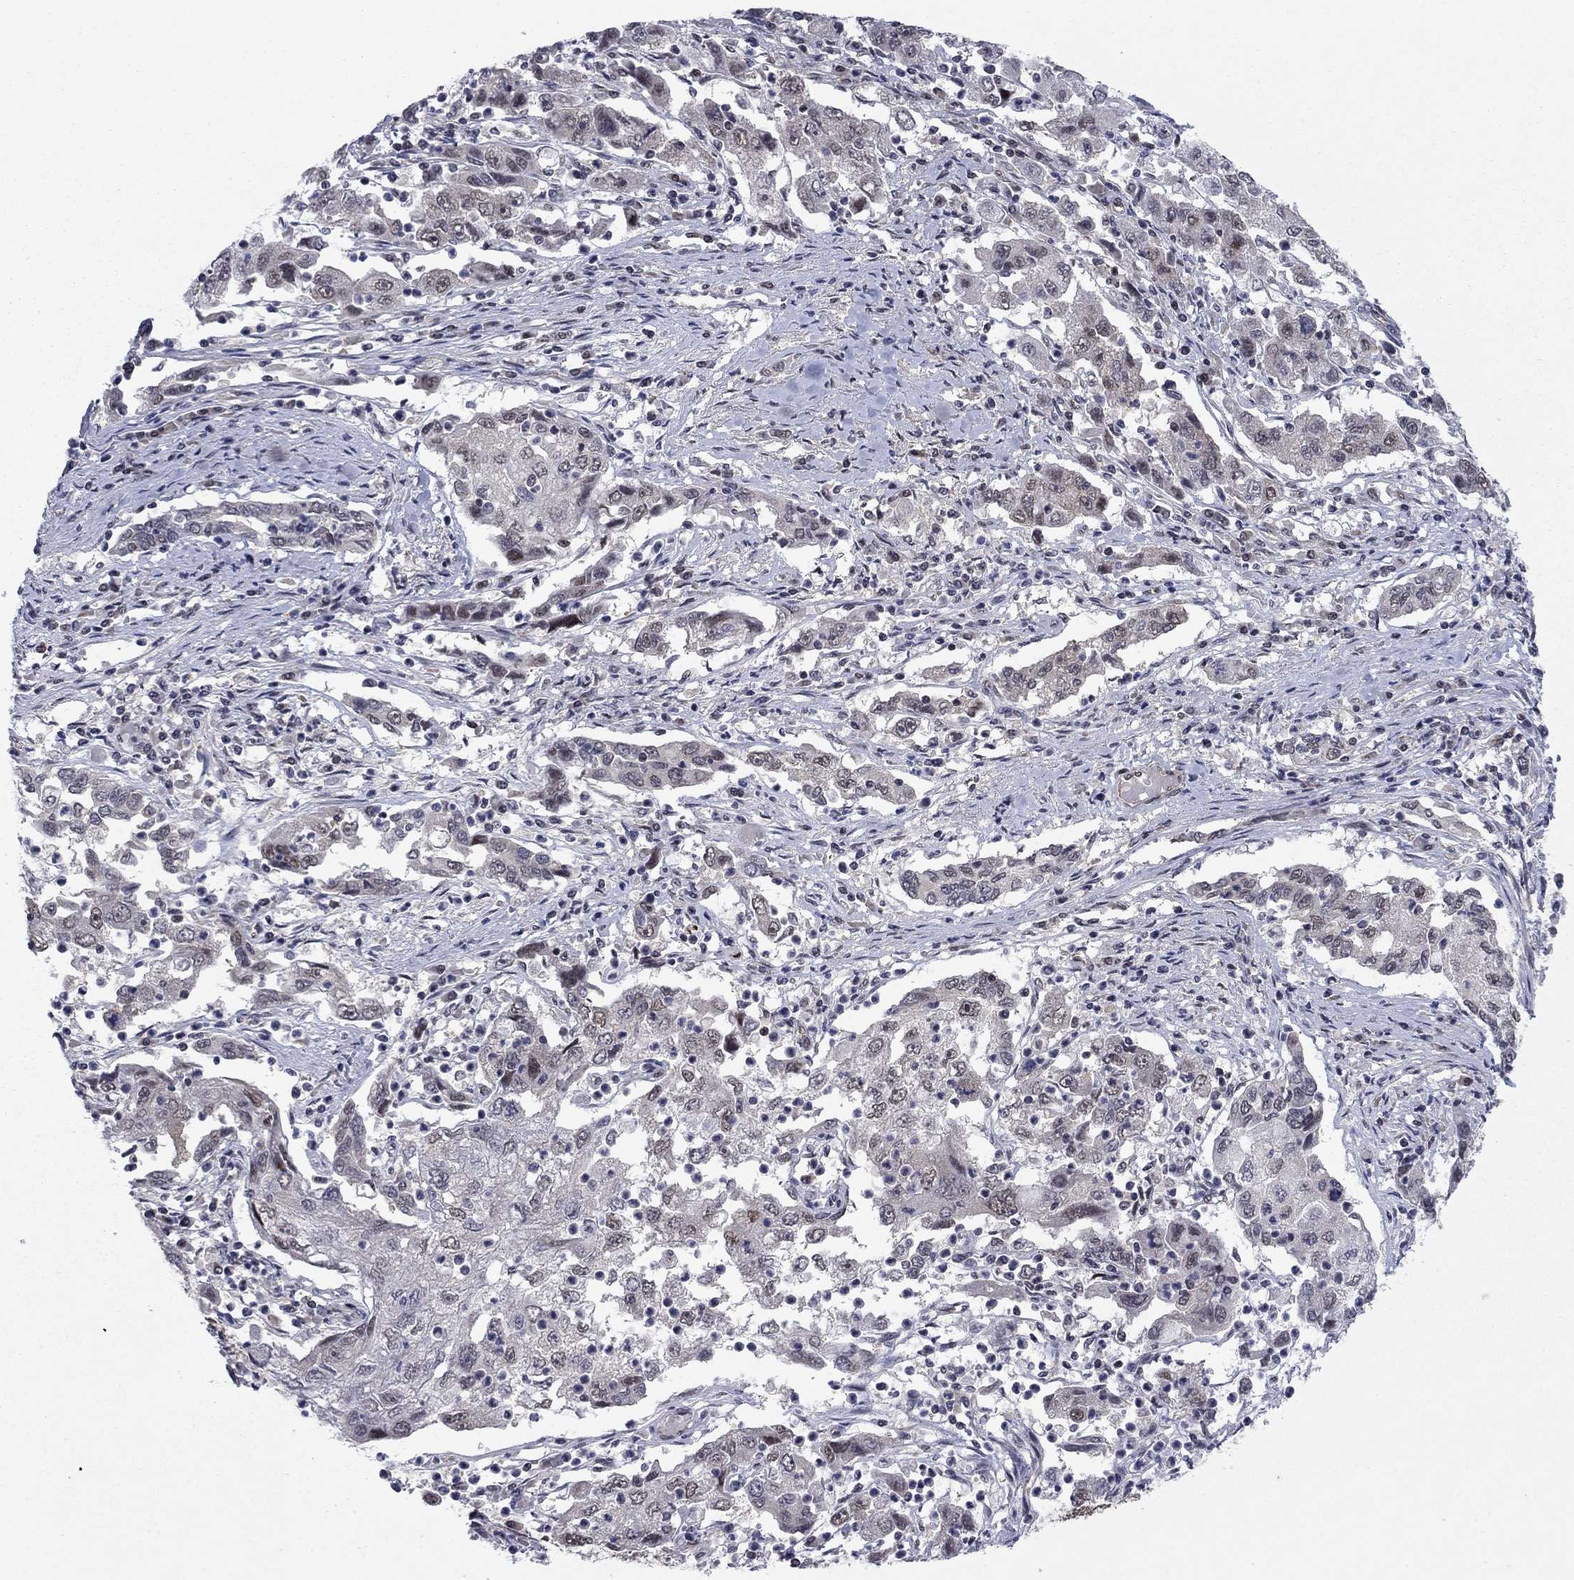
{"staining": {"intensity": "moderate", "quantity": "<25%", "location": "nuclear"}, "tissue": "cervical cancer", "cell_type": "Tumor cells", "image_type": "cancer", "snomed": [{"axis": "morphology", "description": "Squamous cell carcinoma, NOS"}, {"axis": "topography", "description": "Cervix"}], "caption": "IHC (DAB) staining of cervical squamous cell carcinoma reveals moderate nuclear protein positivity in approximately <25% of tumor cells.", "gene": "PSMC1", "patient": {"sex": "female", "age": 36}}